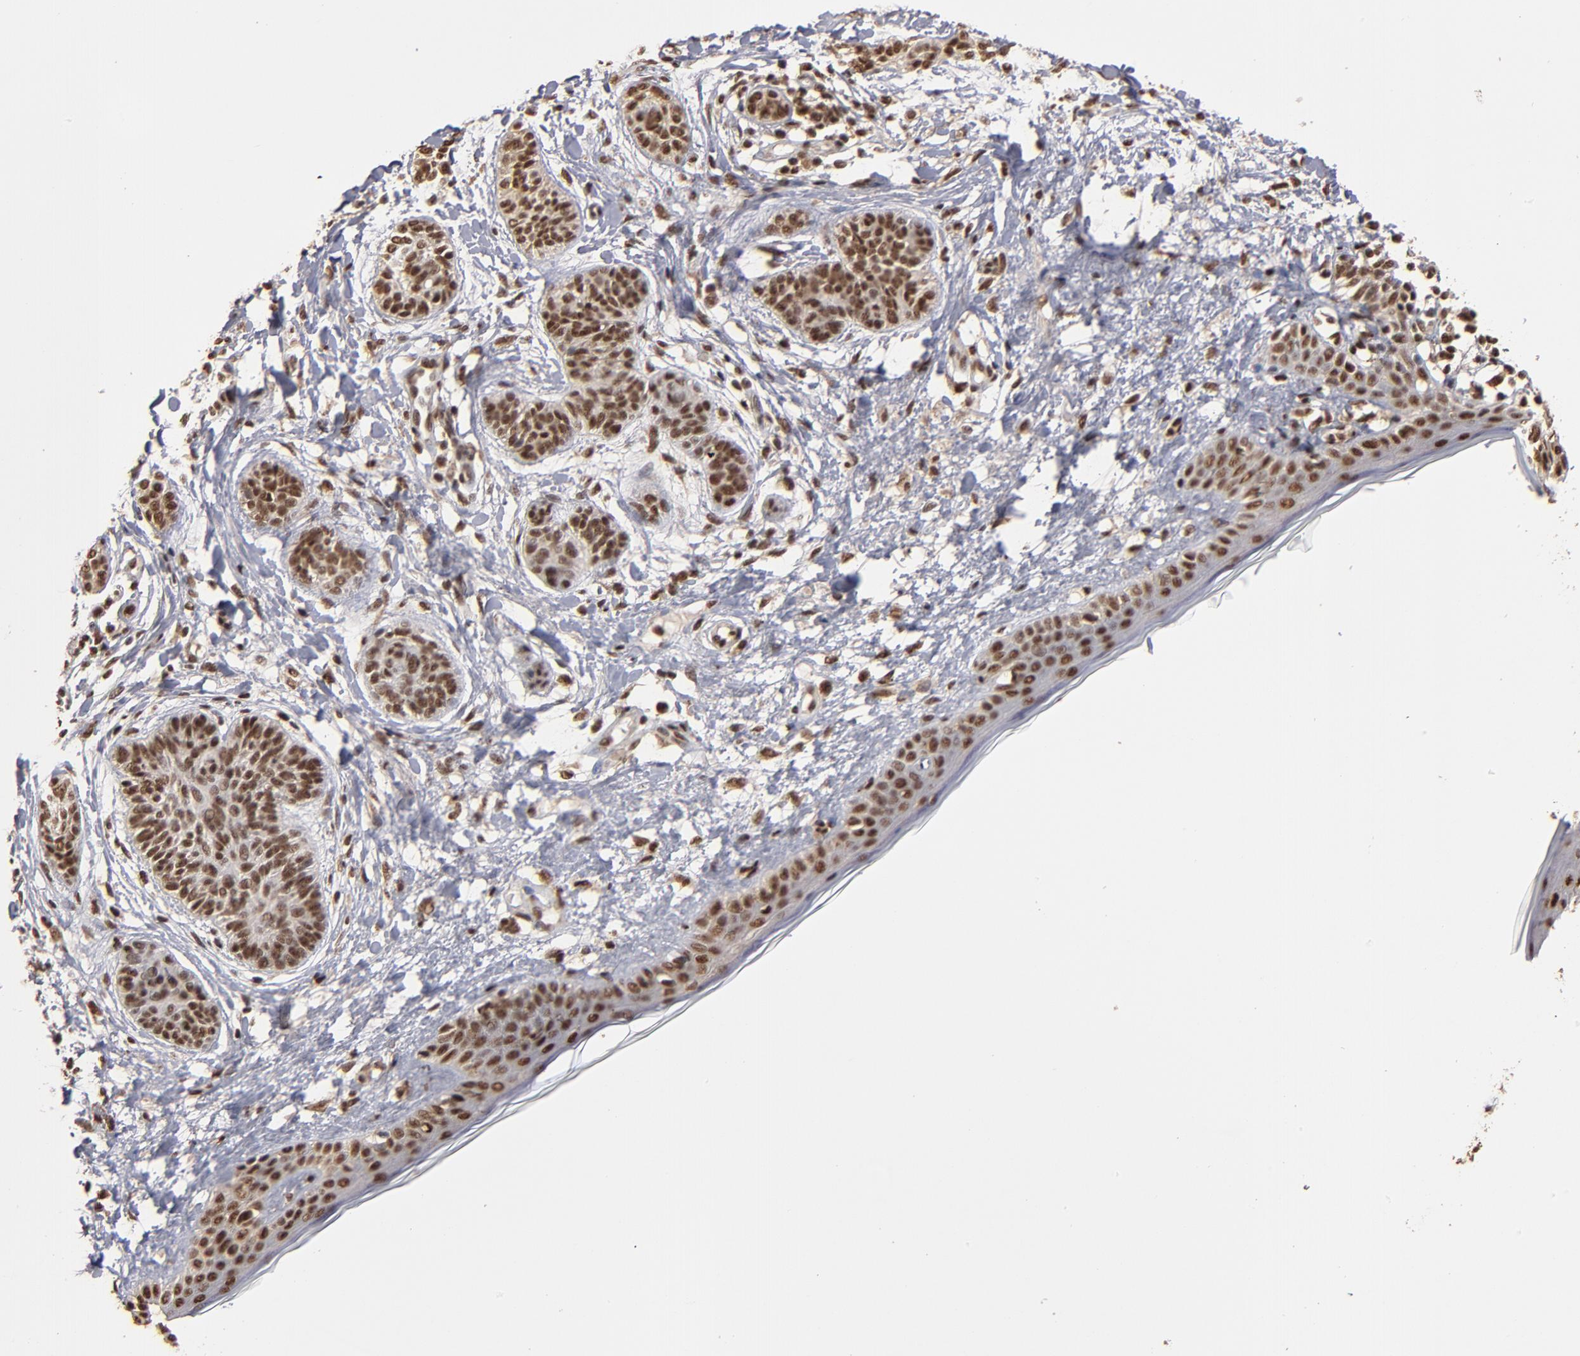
{"staining": {"intensity": "moderate", "quantity": ">75%", "location": "nuclear"}, "tissue": "skin cancer", "cell_type": "Tumor cells", "image_type": "cancer", "snomed": [{"axis": "morphology", "description": "Normal tissue, NOS"}, {"axis": "morphology", "description": "Basal cell carcinoma"}, {"axis": "topography", "description": "Skin"}], "caption": "Tumor cells show medium levels of moderate nuclear staining in approximately >75% of cells in human basal cell carcinoma (skin).", "gene": "SNW1", "patient": {"sex": "male", "age": 63}}